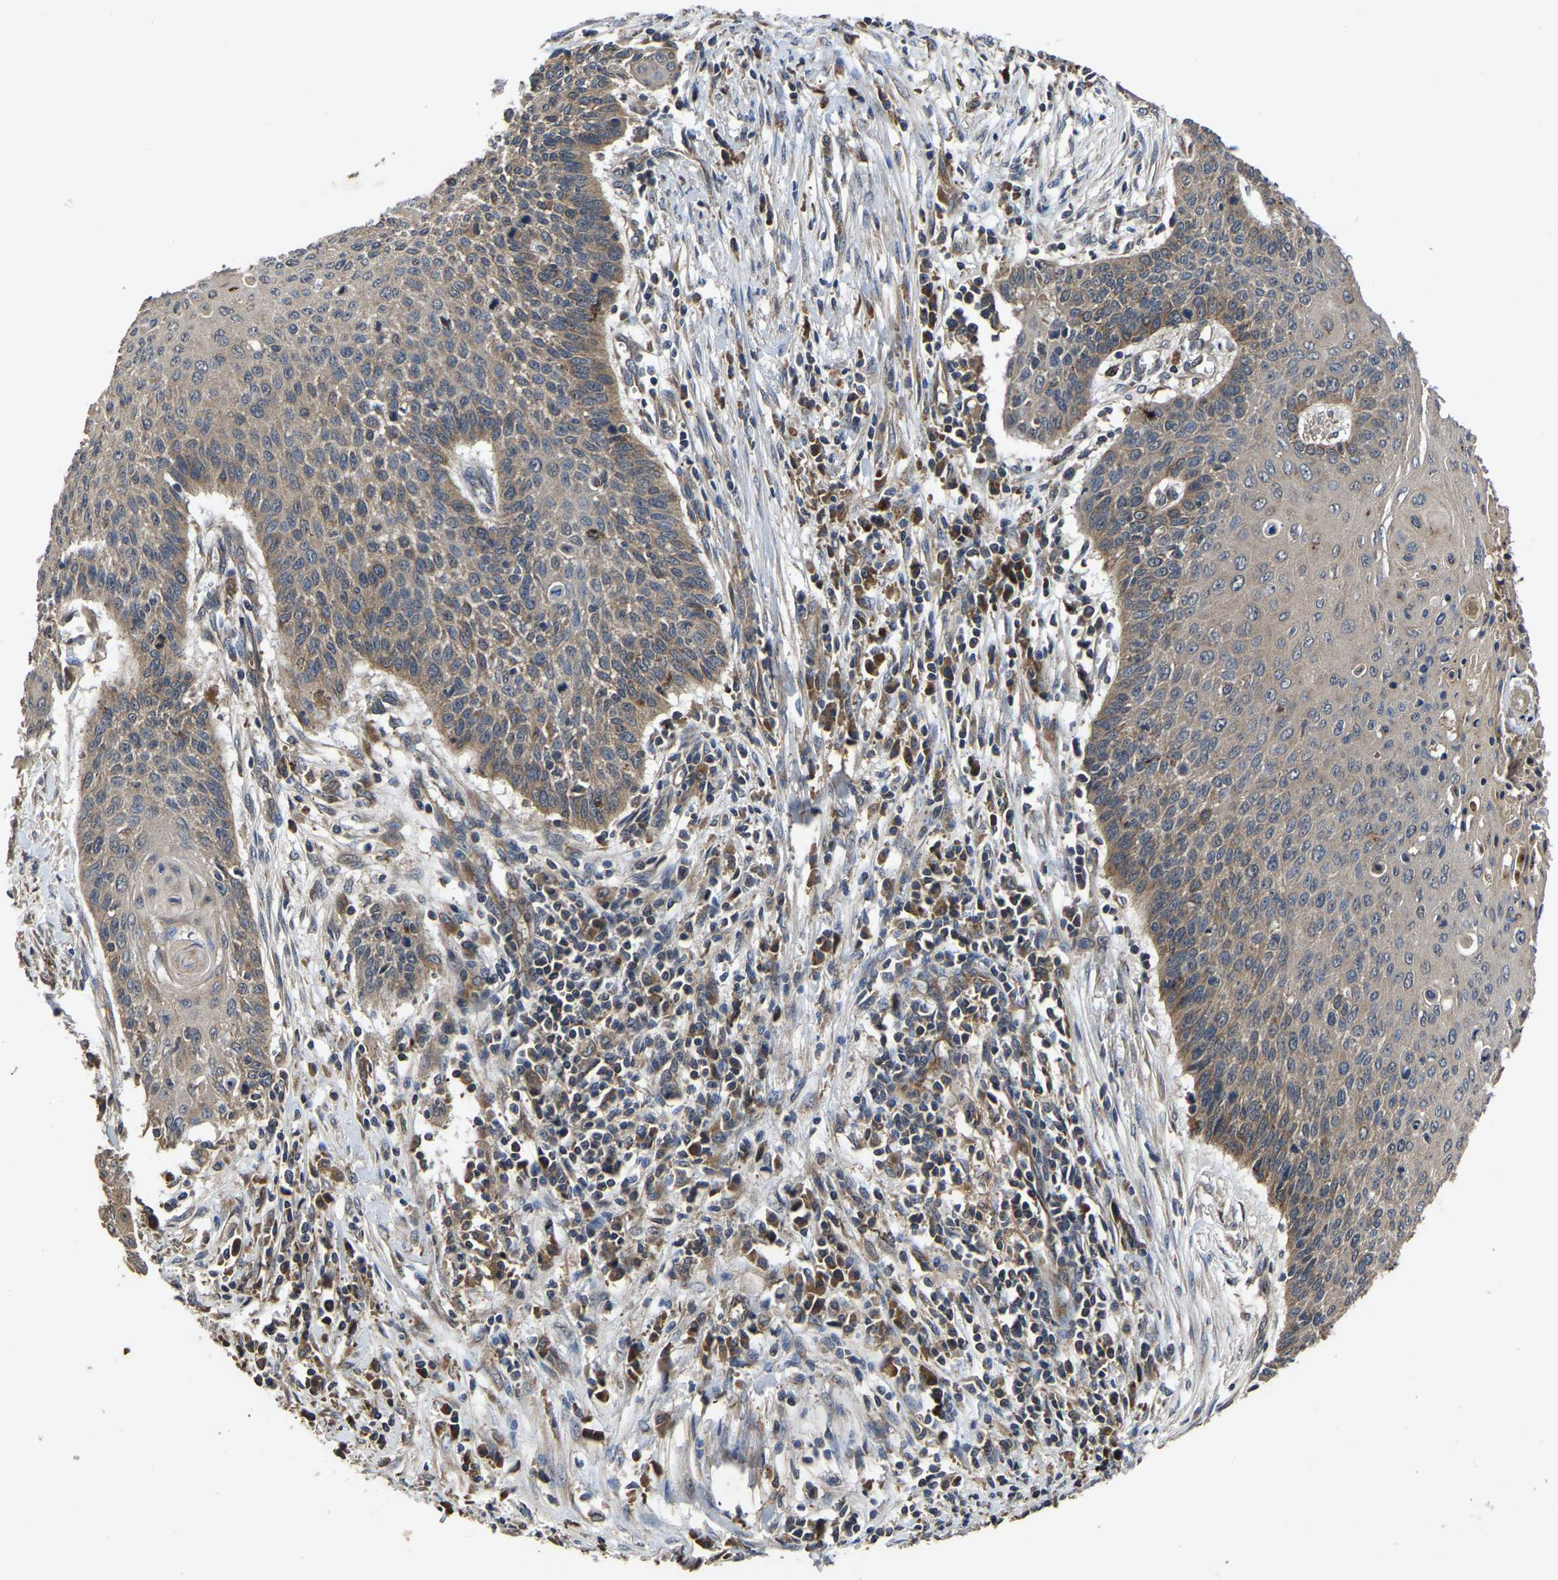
{"staining": {"intensity": "moderate", "quantity": ">75%", "location": "cytoplasmic/membranous"}, "tissue": "cervical cancer", "cell_type": "Tumor cells", "image_type": "cancer", "snomed": [{"axis": "morphology", "description": "Squamous cell carcinoma, NOS"}, {"axis": "topography", "description": "Cervix"}], "caption": "Moderate cytoplasmic/membranous positivity for a protein is seen in about >75% of tumor cells of squamous cell carcinoma (cervical) using immunohistochemistry (IHC).", "gene": "CRYZL1", "patient": {"sex": "female", "age": 39}}